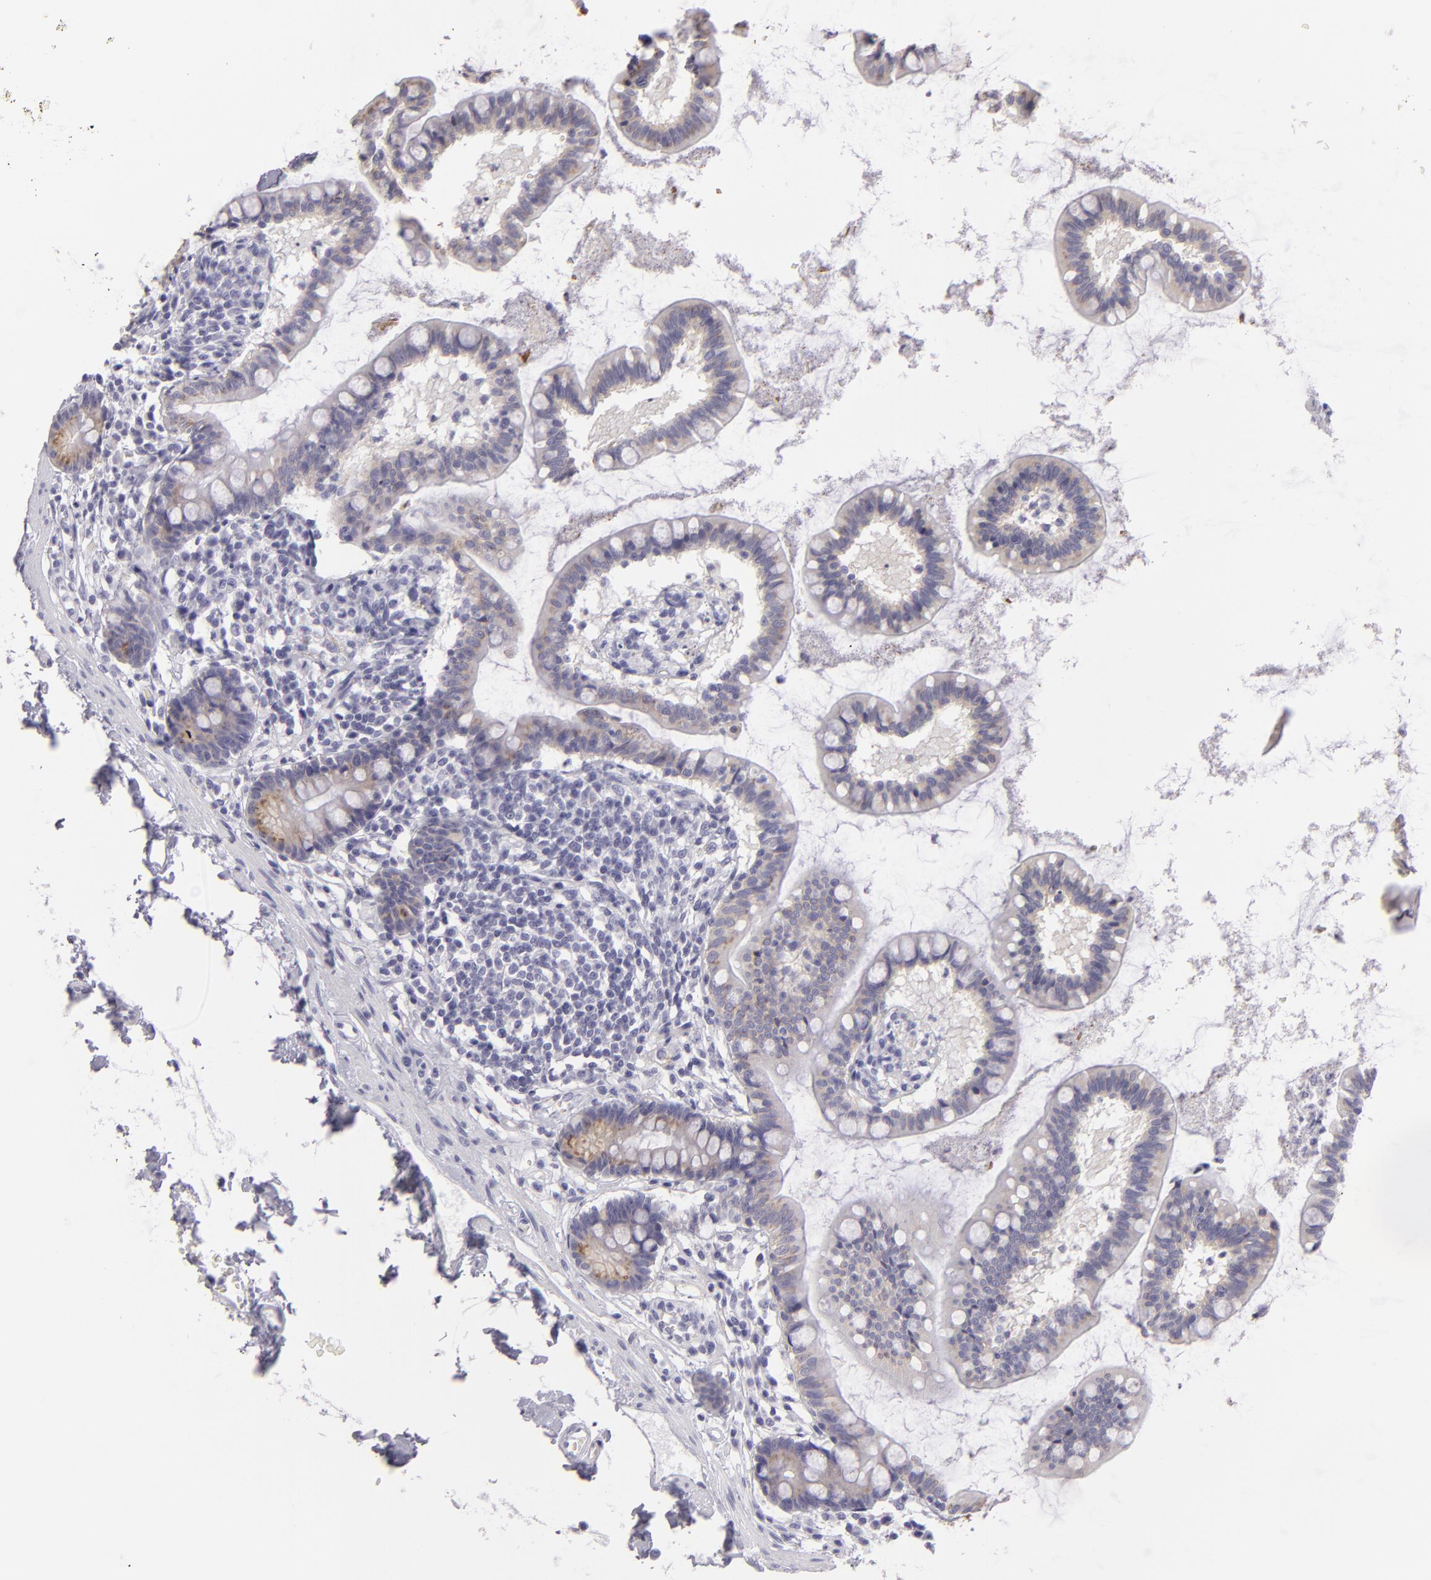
{"staining": {"intensity": "weak", "quantity": "25%-75%", "location": "cytoplasmic/membranous"}, "tissue": "small intestine", "cell_type": "Glandular cells", "image_type": "normal", "snomed": [{"axis": "morphology", "description": "Normal tissue, NOS"}, {"axis": "topography", "description": "Small intestine"}], "caption": "Small intestine stained for a protein demonstrates weak cytoplasmic/membranous positivity in glandular cells. Using DAB (3,3'-diaminobenzidine) (brown) and hematoxylin (blue) stains, captured at high magnification using brightfield microscopy.", "gene": "DLG4", "patient": {"sex": "female", "age": 61}}